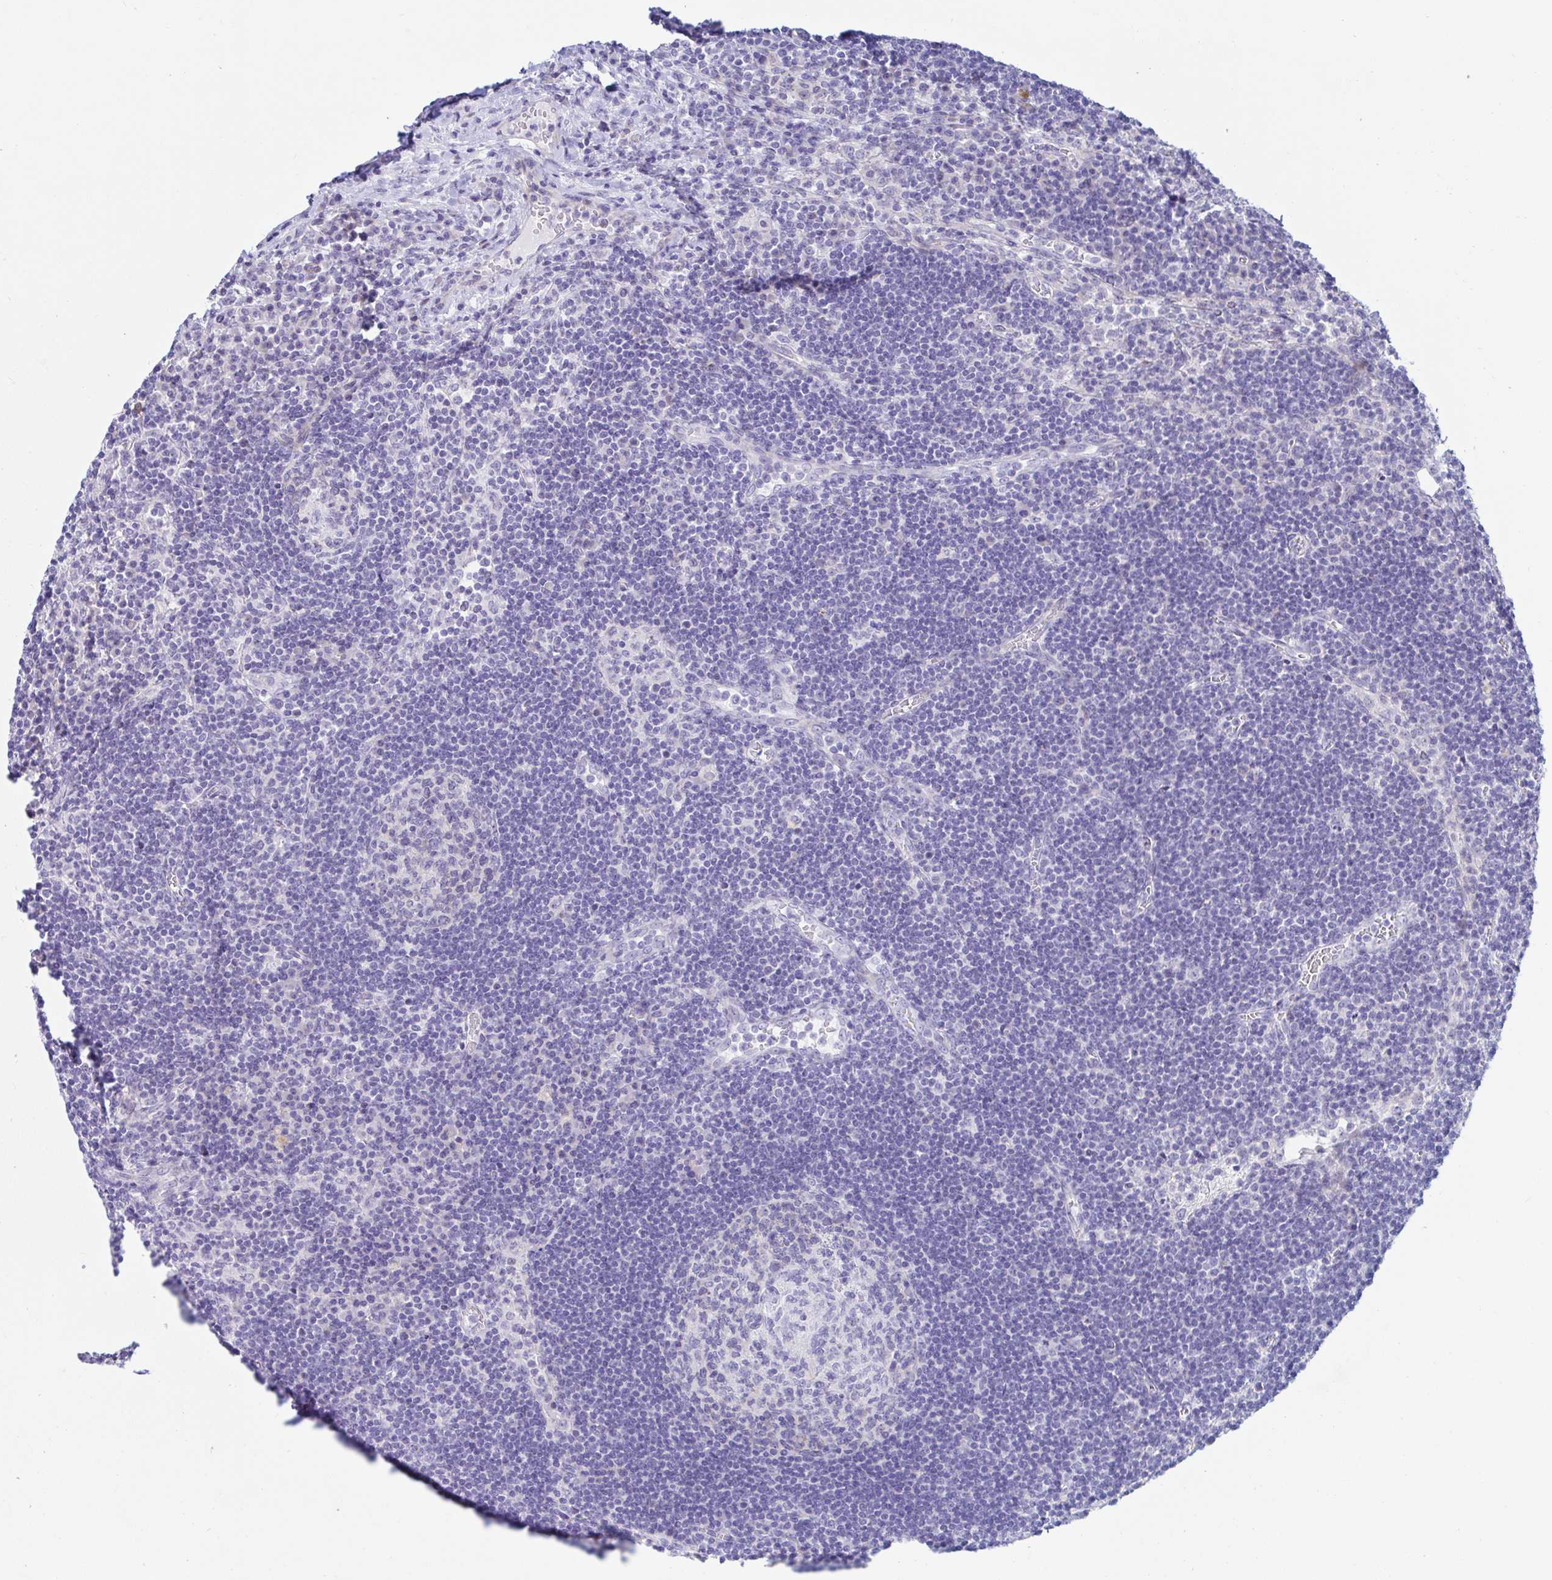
{"staining": {"intensity": "negative", "quantity": "none", "location": "none"}, "tissue": "lymph node", "cell_type": "Germinal center cells", "image_type": "normal", "snomed": [{"axis": "morphology", "description": "Normal tissue, NOS"}, {"axis": "topography", "description": "Lymph node"}], "caption": "Immunohistochemical staining of benign human lymph node exhibits no significant staining in germinal center cells.", "gene": "PINLYP", "patient": {"sex": "male", "age": 67}}